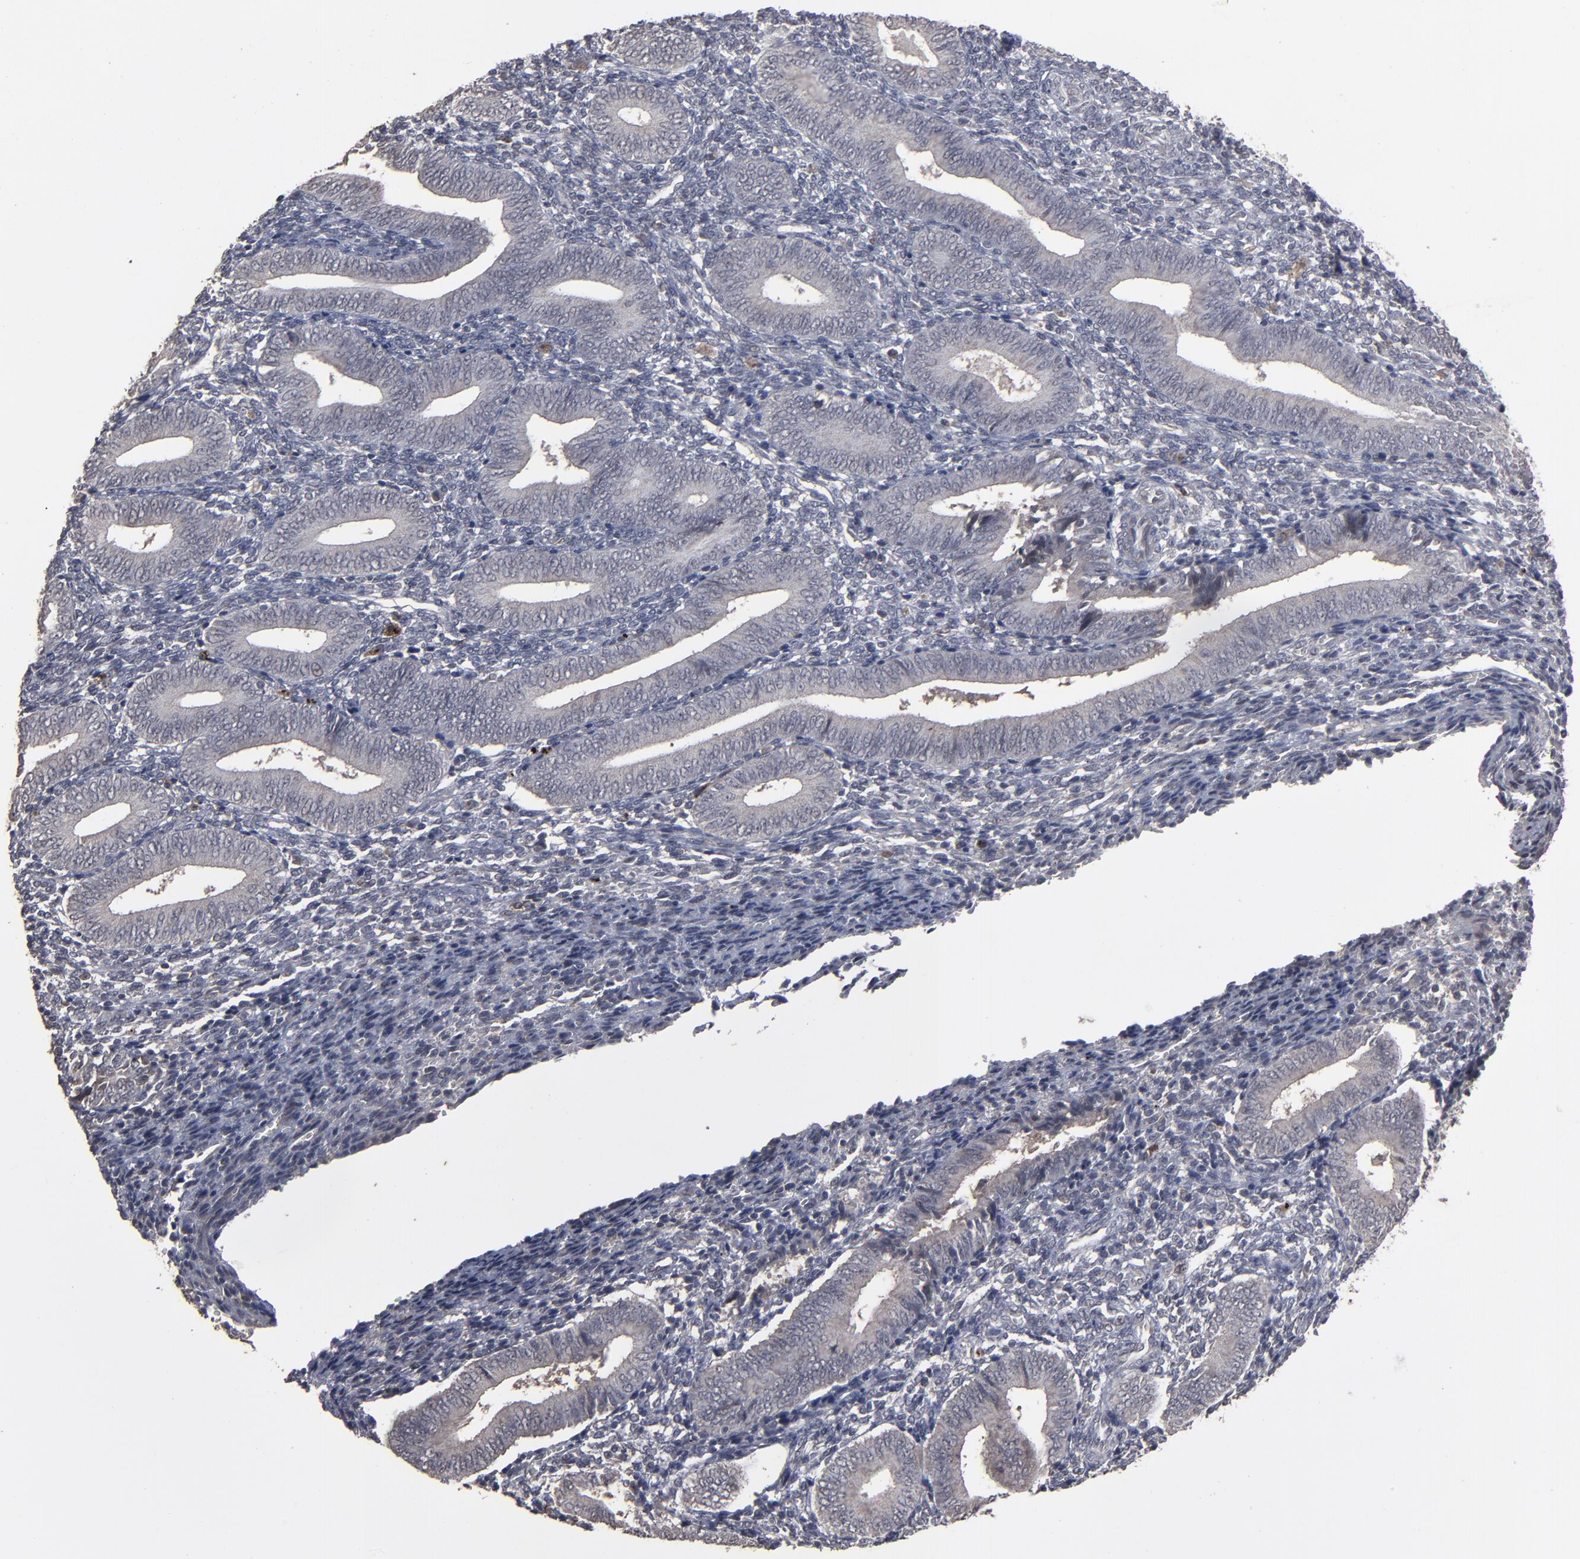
{"staining": {"intensity": "weak", "quantity": "<25%", "location": "cytoplasmic/membranous"}, "tissue": "endometrium", "cell_type": "Cells in endometrial stroma", "image_type": "normal", "snomed": [{"axis": "morphology", "description": "Normal tissue, NOS"}, {"axis": "topography", "description": "Uterus"}, {"axis": "topography", "description": "Endometrium"}], "caption": "Immunohistochemistry (IHC) histopathology image of benign human endometrium stained for a protein (brown), which demonstrates no expression in cells in endometrial stroma. (Brightfield microscopy of DAB IHC at high magnification).", "gene": "SLC22A17", "patient": {"sex": "female", "age": 33}}